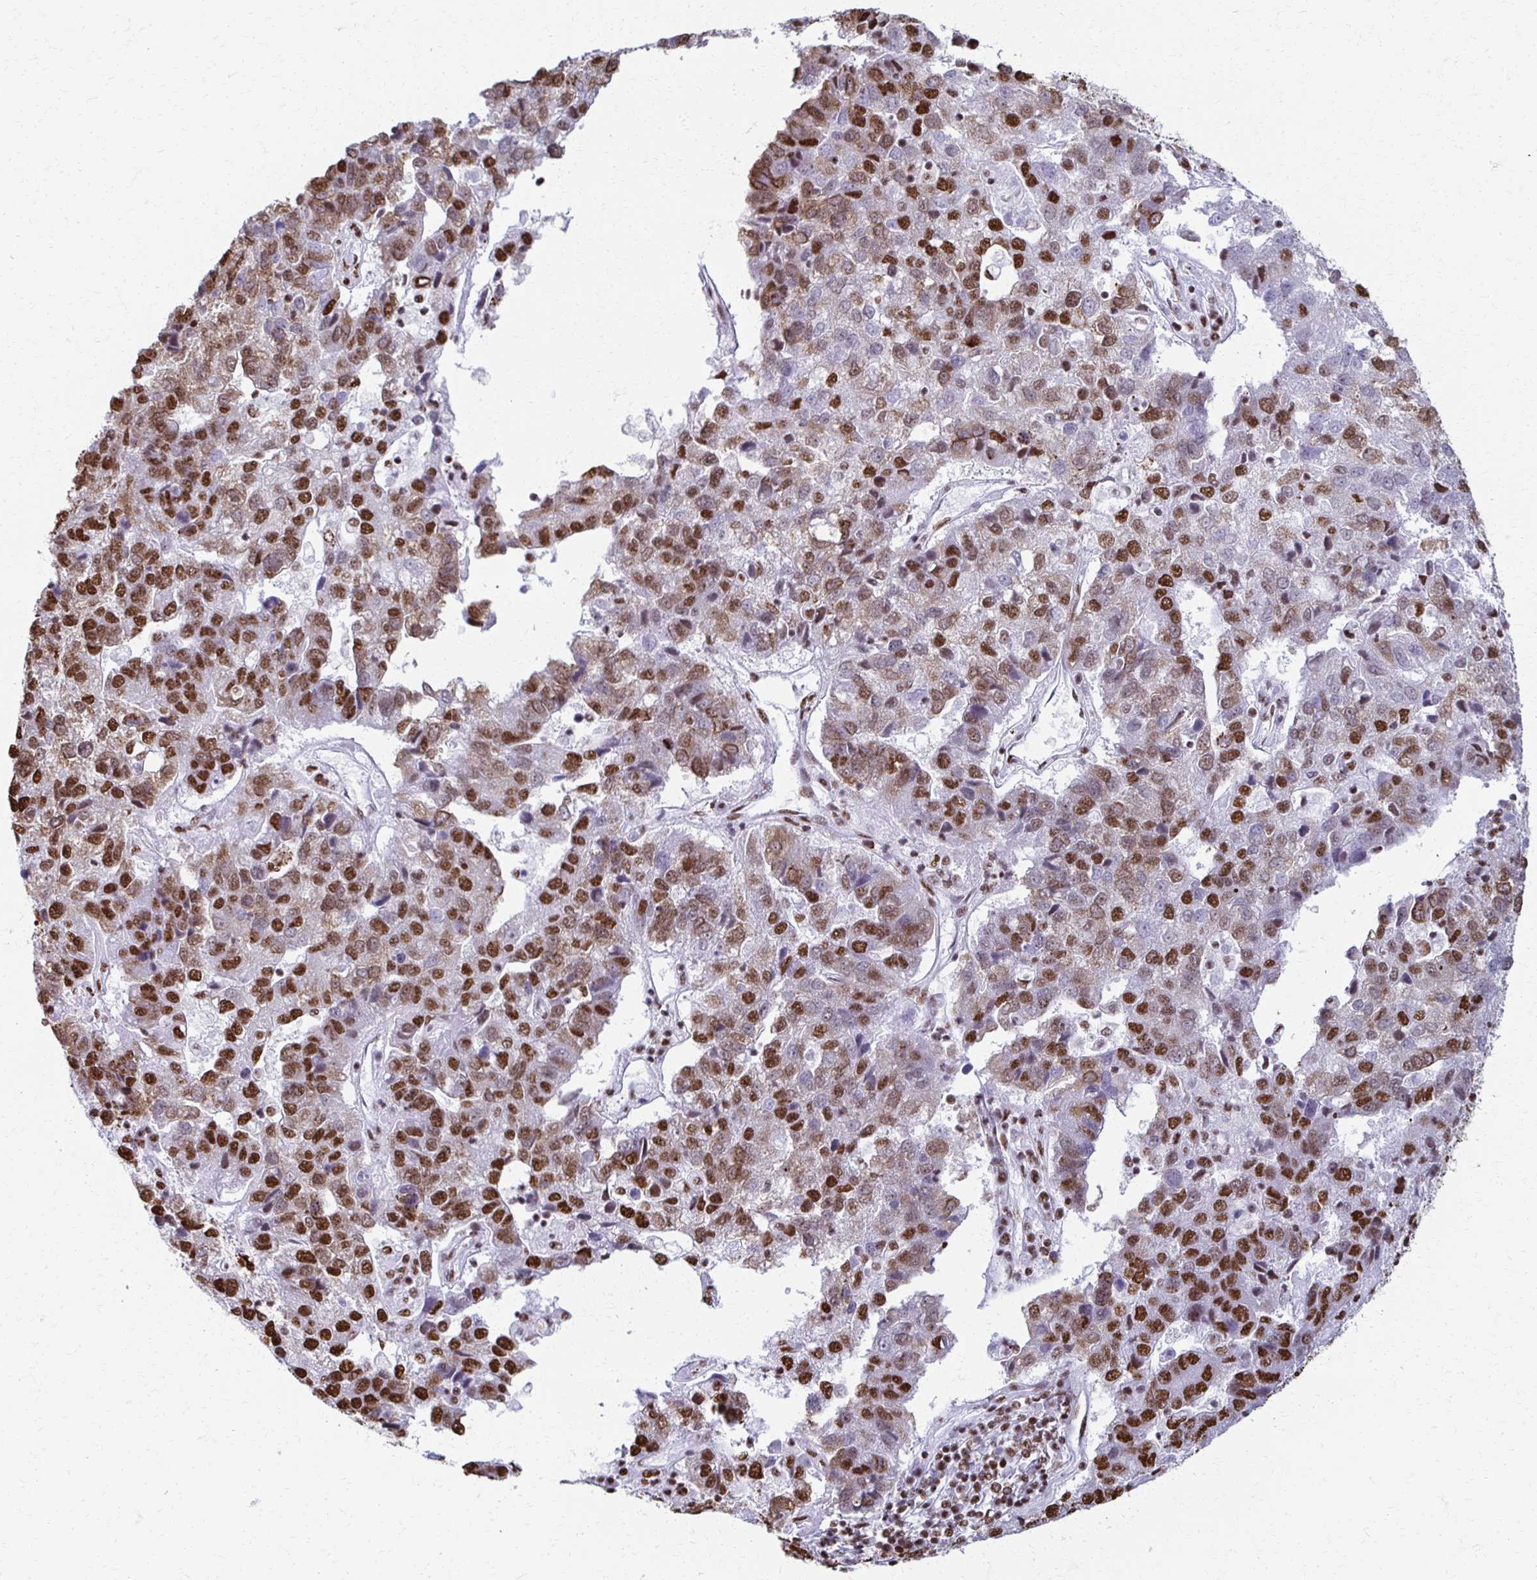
{"staining": {"intensity": "moderate", "quantity": ">75%", "location": "nuclear"}, "tissue": "pancreatic cancer", "cell_type": "Tumor cells", "image_type": "cancer", "snomed": [{"axis": "morphology", "description": "Adenocarcinoma, NOS"}, {"axis": "topography", "description": "Pancreas"}], "caption": "A micrograph showing moderate nuclear staining in about >75% of tumor cells in adenocarcinoma (pancreatic), as visualized by brown immunohistochemical staining.", "gene": "NONO", "patient": {"sex": "female", "age": 61}}